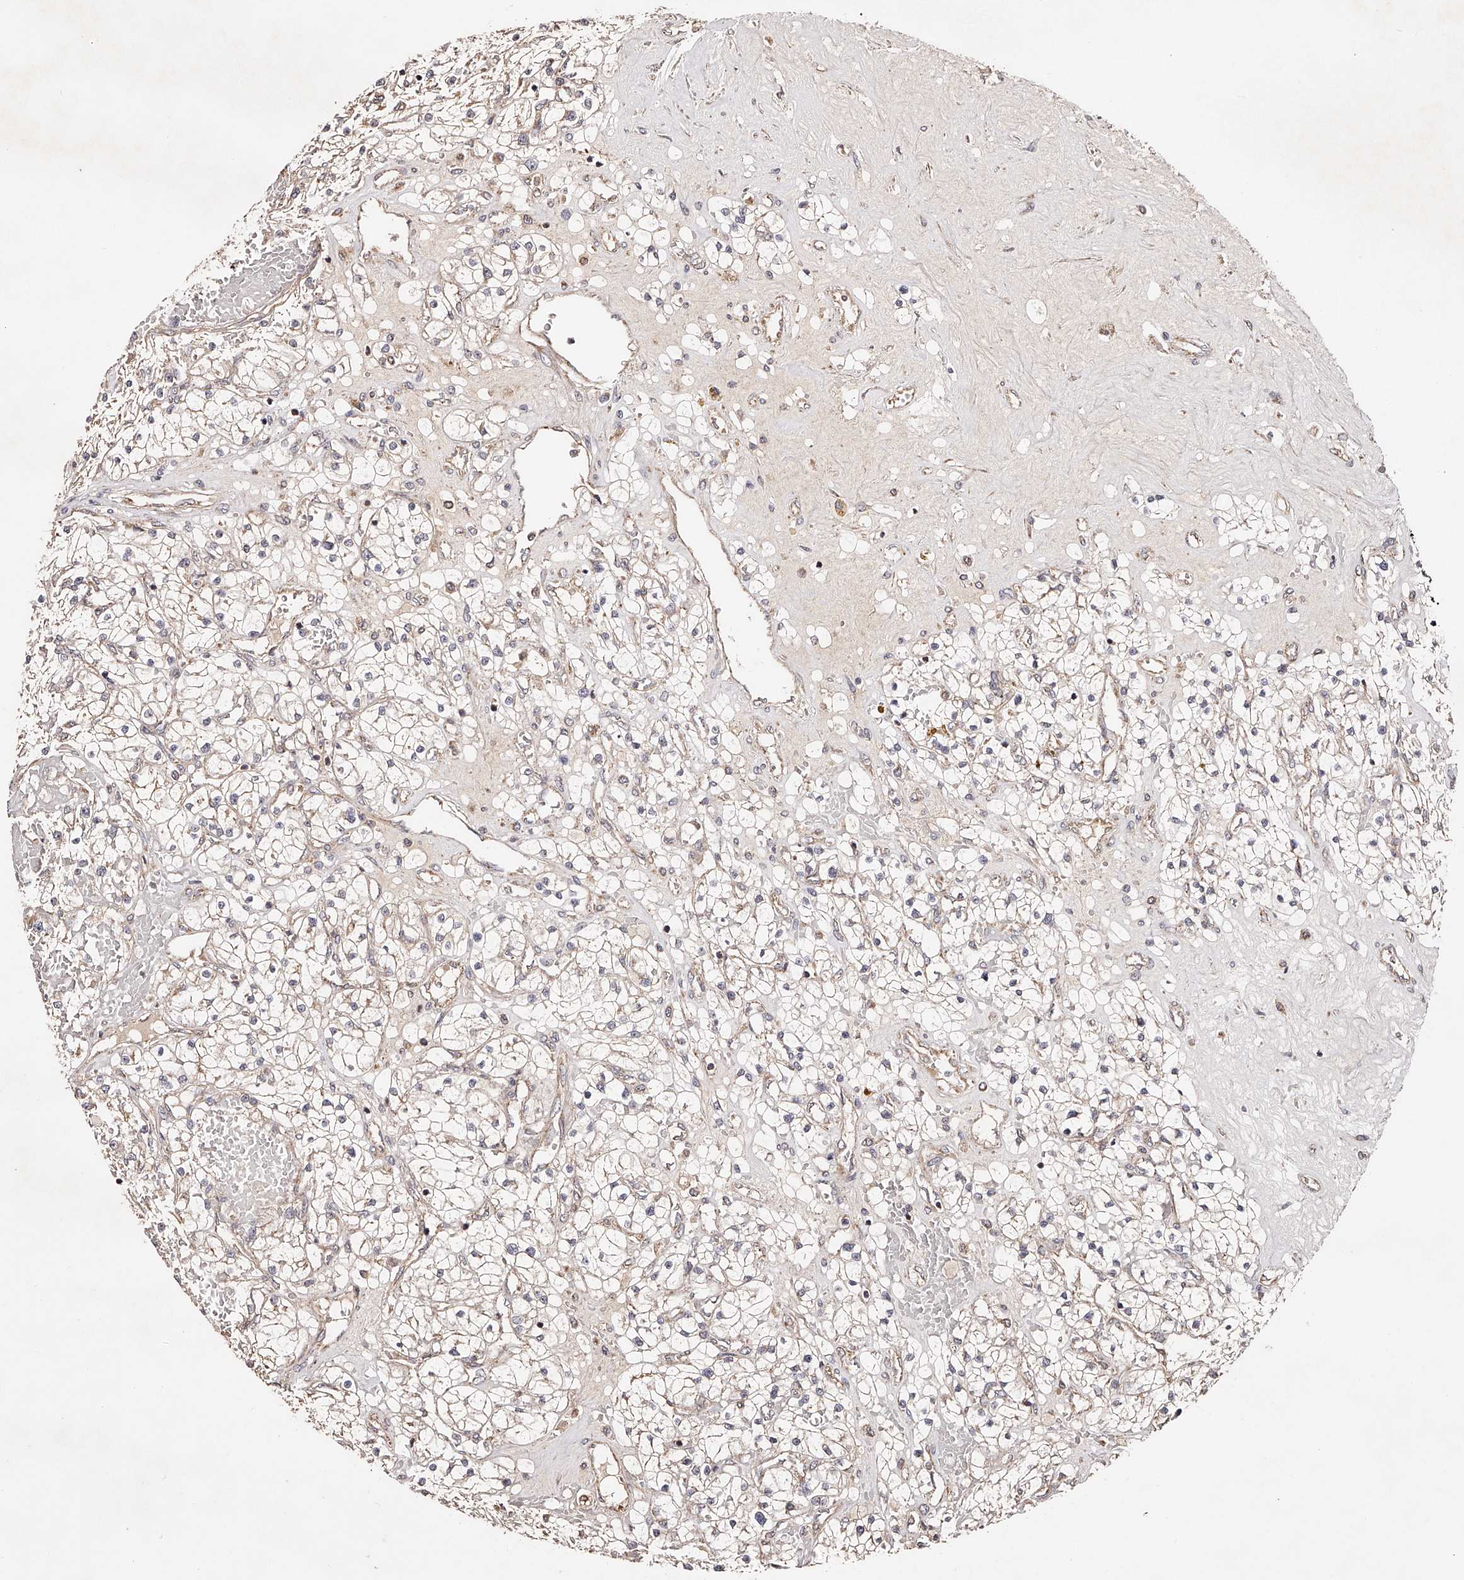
{"staining": {"intensity": "negative", "quantity": "none", "location": "none"}, "tissue": "renal cancer", "cell_type": "Tumor cells", "image_type": "cancer", "snomed": [{"axis": "morphology", "description": "Normal tissue, NOS"}, {"axis": "morphology", "description": "Adenocarcinoma, NOS"}, {"axis": "topography", "description": "Kidney"}], "caption": "A photomicrograph of adenocarcinoma (renal) stained for a protein reveals no brown staining in tumor cells.", "gene": "USP21", "patient": {"sex": "male", "age": 68}}